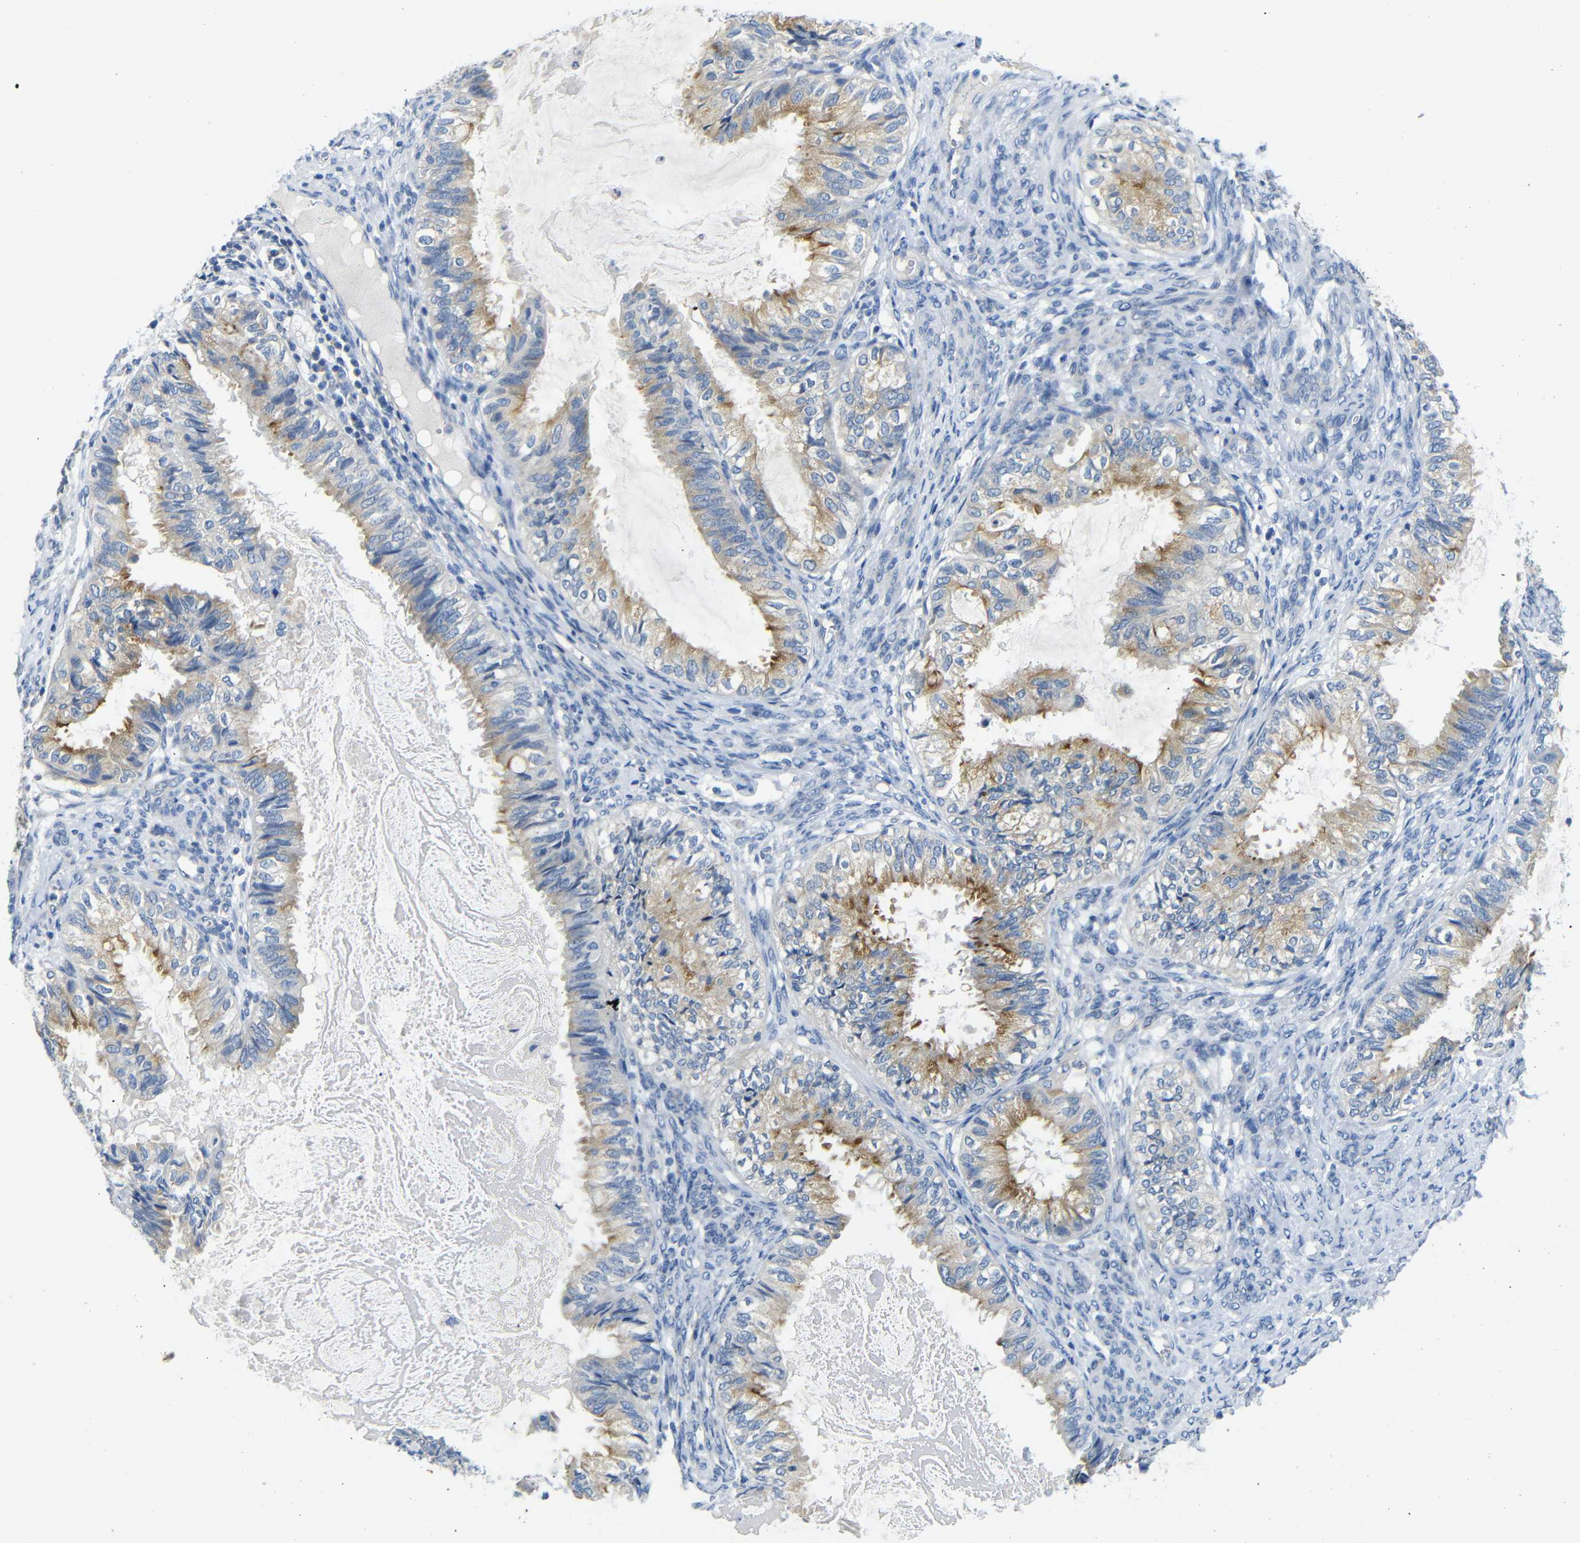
{"staining": {"intensity": "weak", "quantity": ">75%", "location": "cytoplasmic/membranous"}, "tissue": "cervical cancer", "cell_type": "Tumor cells", "image_type": "cancer", "snomed": [{"axis": "morphology", "description": "Normal tissue, NOS"}, {"axis": "morphology", "description": "Adenocarcinoma, NOS"}, {"axis": "topography", "description": "Cervix"}, {"axis": "topography", "description": "Endometrium"}], "caption": "Human cervical adenocarcinoma stained with a protein marker demonstrates weak staining in tumor cells.", "gene": "DCP1A", "patient": {"sex": "female", "age": 86}}